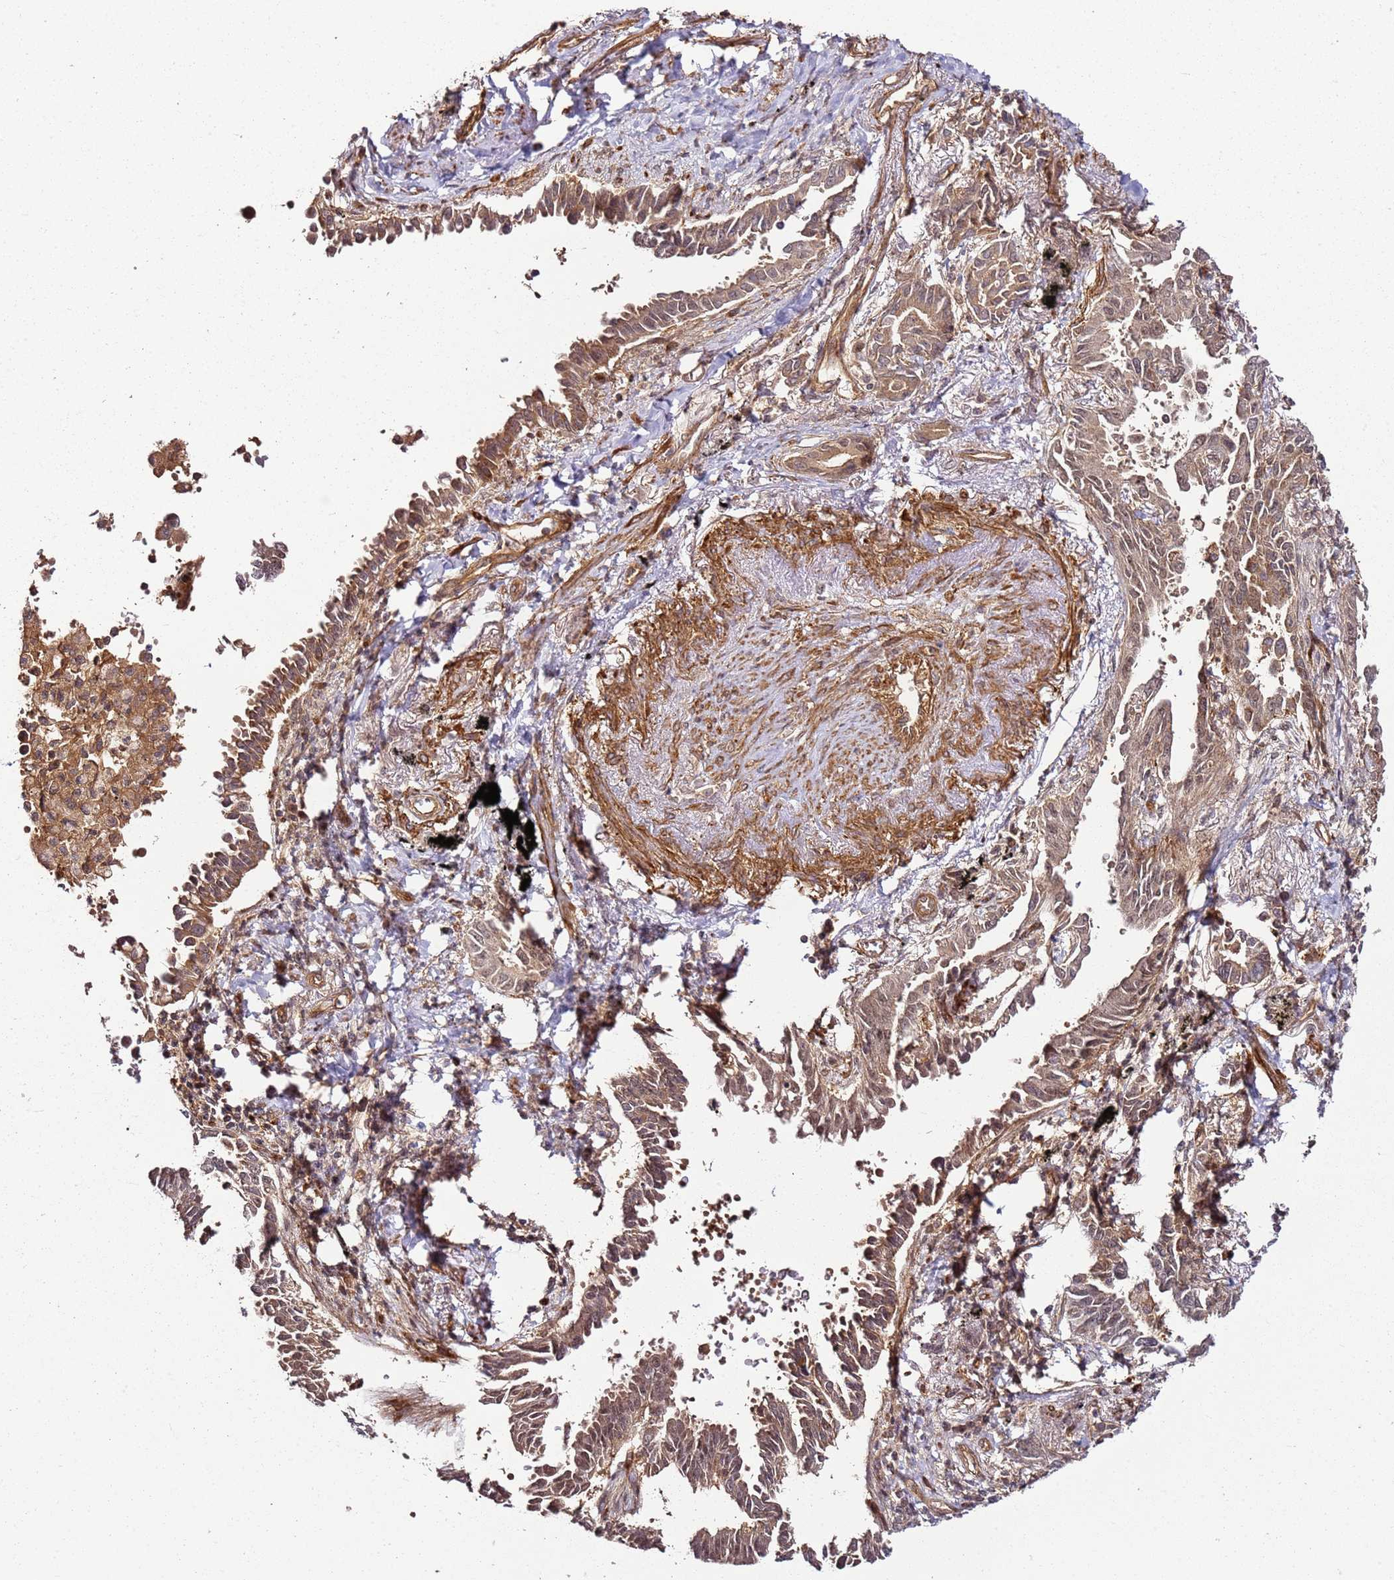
{"staining": {"intensity": "weak", "quantity": ">75%", "location": "cytoplasmic/membranous"}, "tissue": "lung cancer", "cell_type": "Tumor cells", "image_type": "cancer", "snomed": [{"axis": "morphology", "description": "Adenocarcinoma, NOS"}, {"axis": "topography", "description": "Lung"}], "caption": "IHC image of neoplastic tissue: adenocarcinoma (lung) stained using IHC exhibits low levels of weak protein expression localized specifically in the cytoplasmic/membranous of tumor cells, appearing as a cytoplasmic/membranous brown color.", "gene": "CCNYL1", "patient": {"sex": "male", "age": 67}}